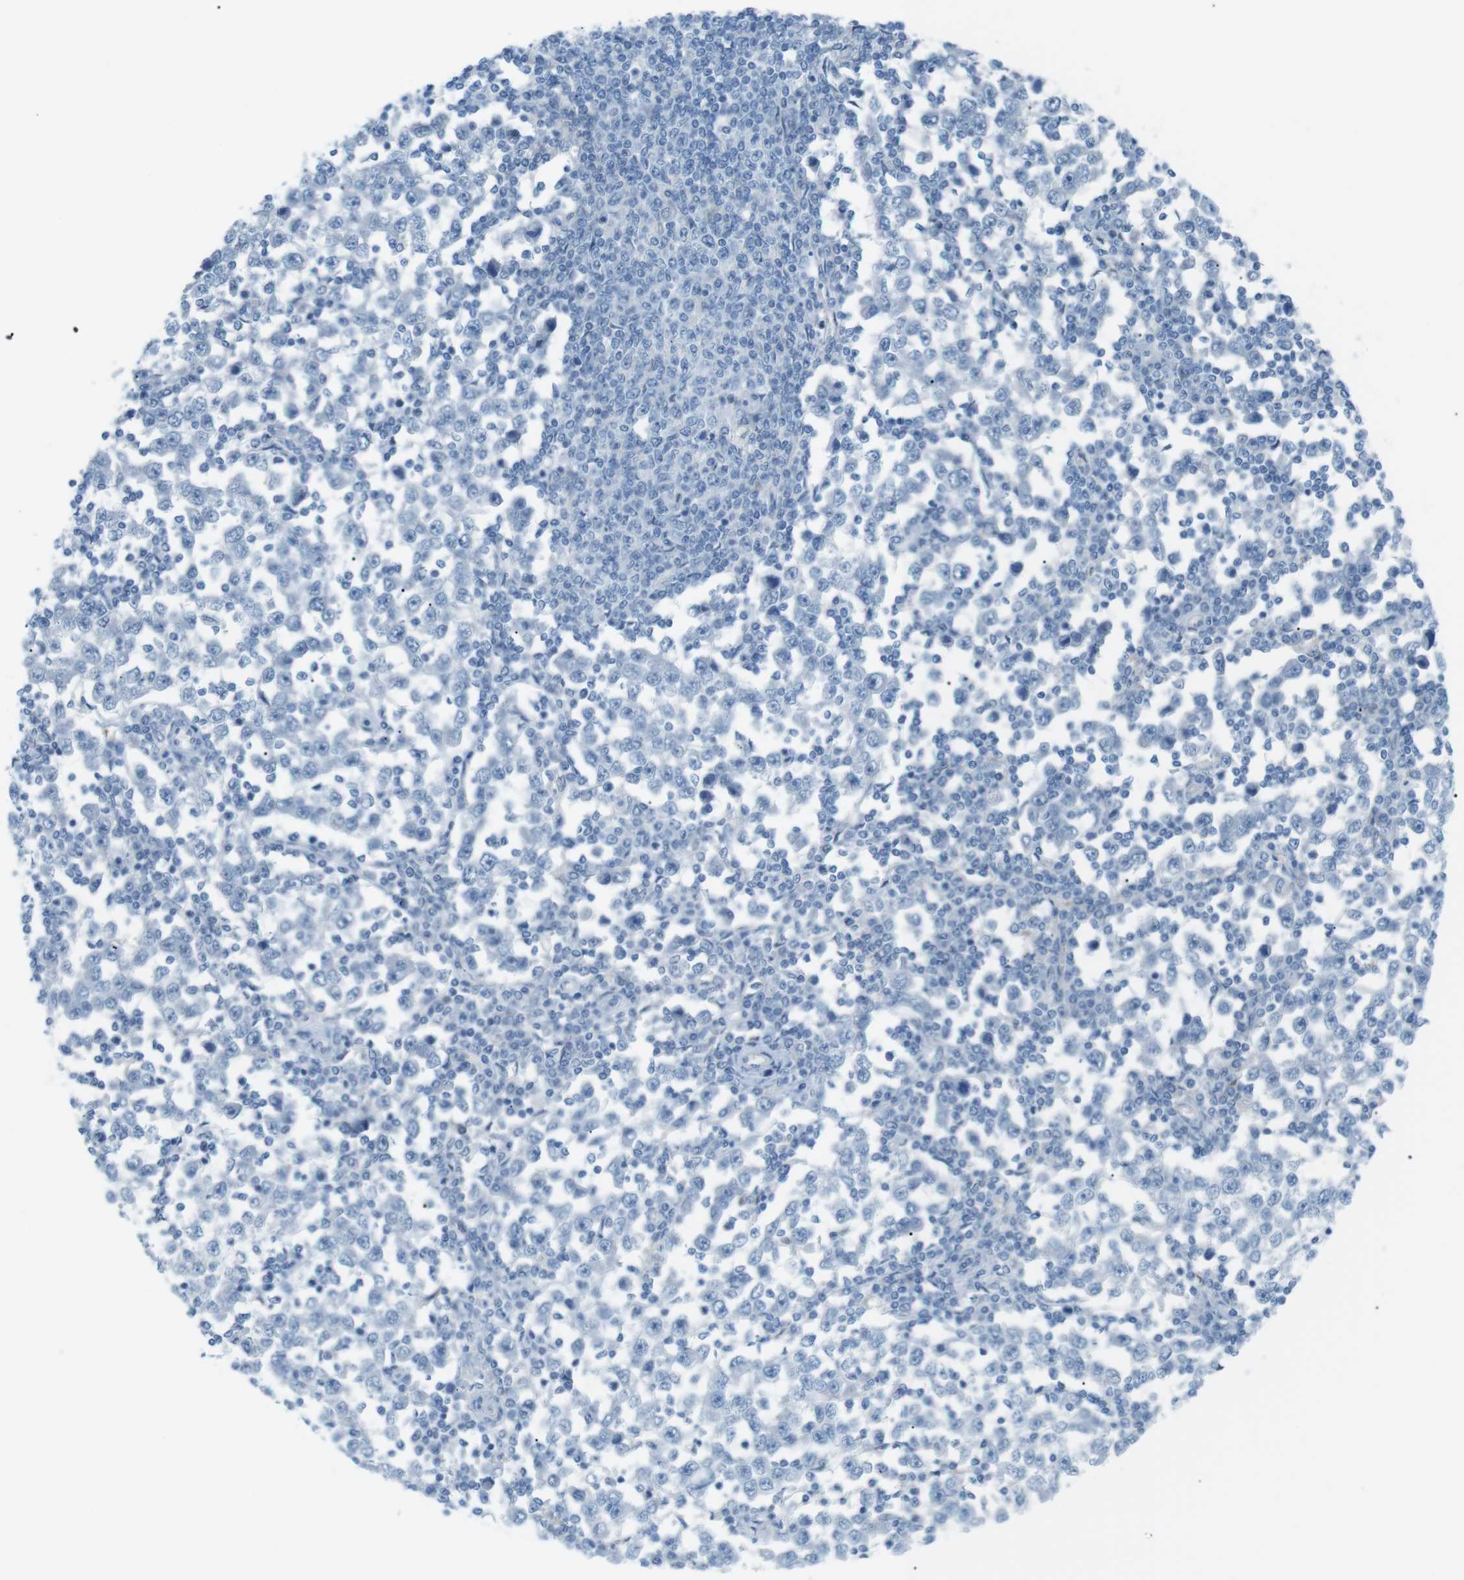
{"staining": {"intensity": "negative", "quantity": "none", "location": "none"}, "tissue": "testis cancer", "cell_type": "Tumor cells", "image_type": "cancer", "snomed": [{"axis": "morphology", "description": "Seminoma, NOS"}, {"axis": "topography", "description": "Testis"}], "caption": "IHC histopathology image of neoplastic tissue: human seminoma (testis) stained with DAB reveals no significant protein positivity in tumor cells.", "gene": "AZGP1", "patient": {"sex": "male", "age": 65}}